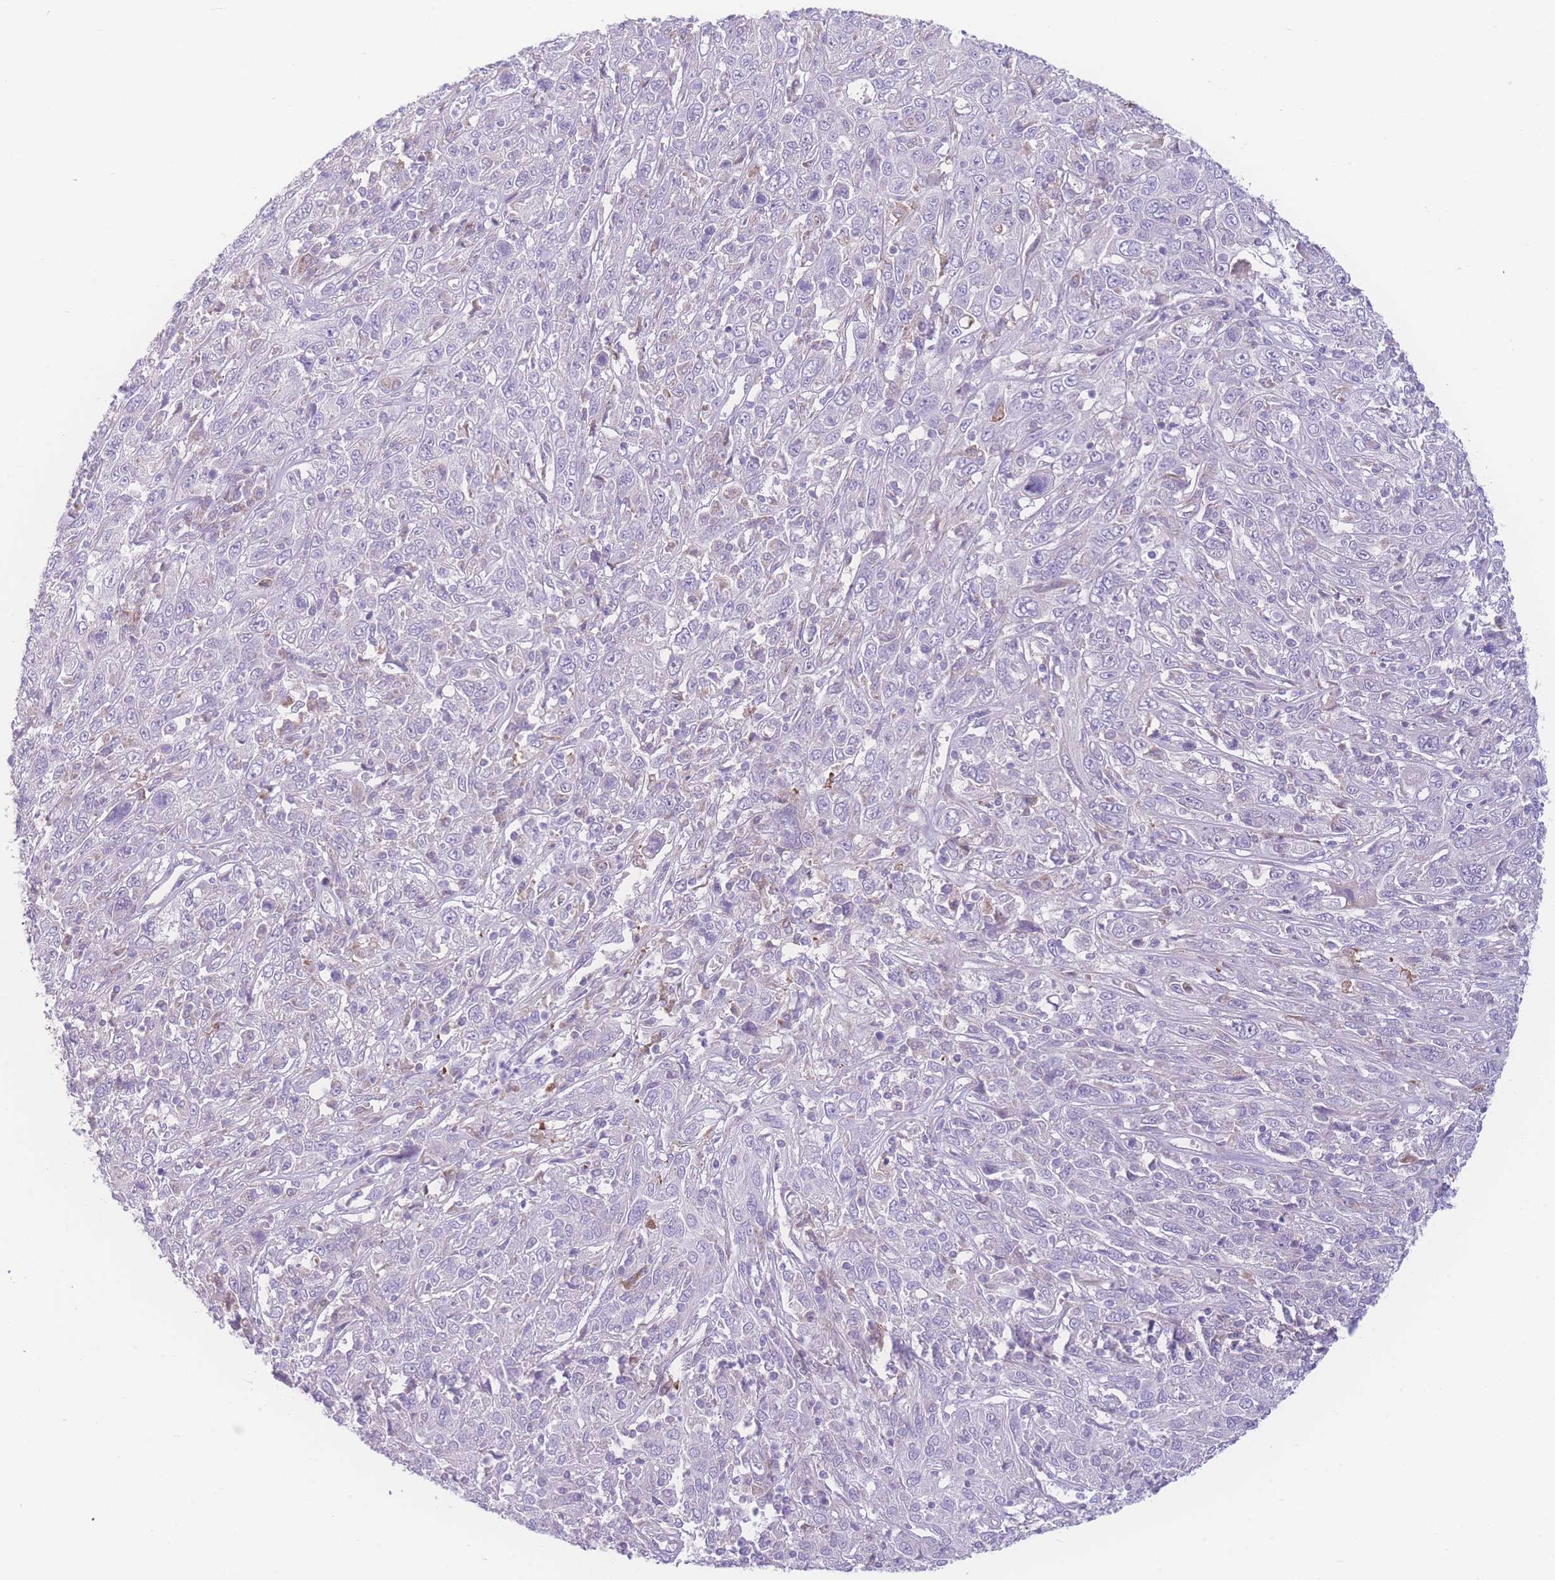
{"staining": {"intensity": "negative", "quantity": "none", "location": "none"}, "tissue": "cervical cancer", "cell_type": "Tumor cells", "image_type": "cancer", "snomed": [{"axis": "morphology", "description": "Squamous cell carcinoma, NOS"}, {"axis": "topography", "description": "Cervix"}], "caption": "Photomicrograph shows no significant protein expression in tumor cells of cervical cancer (squamous cell carcinoma).", "gene": "NBEAL1", "patient": {"sex": "female", "age": 46}}